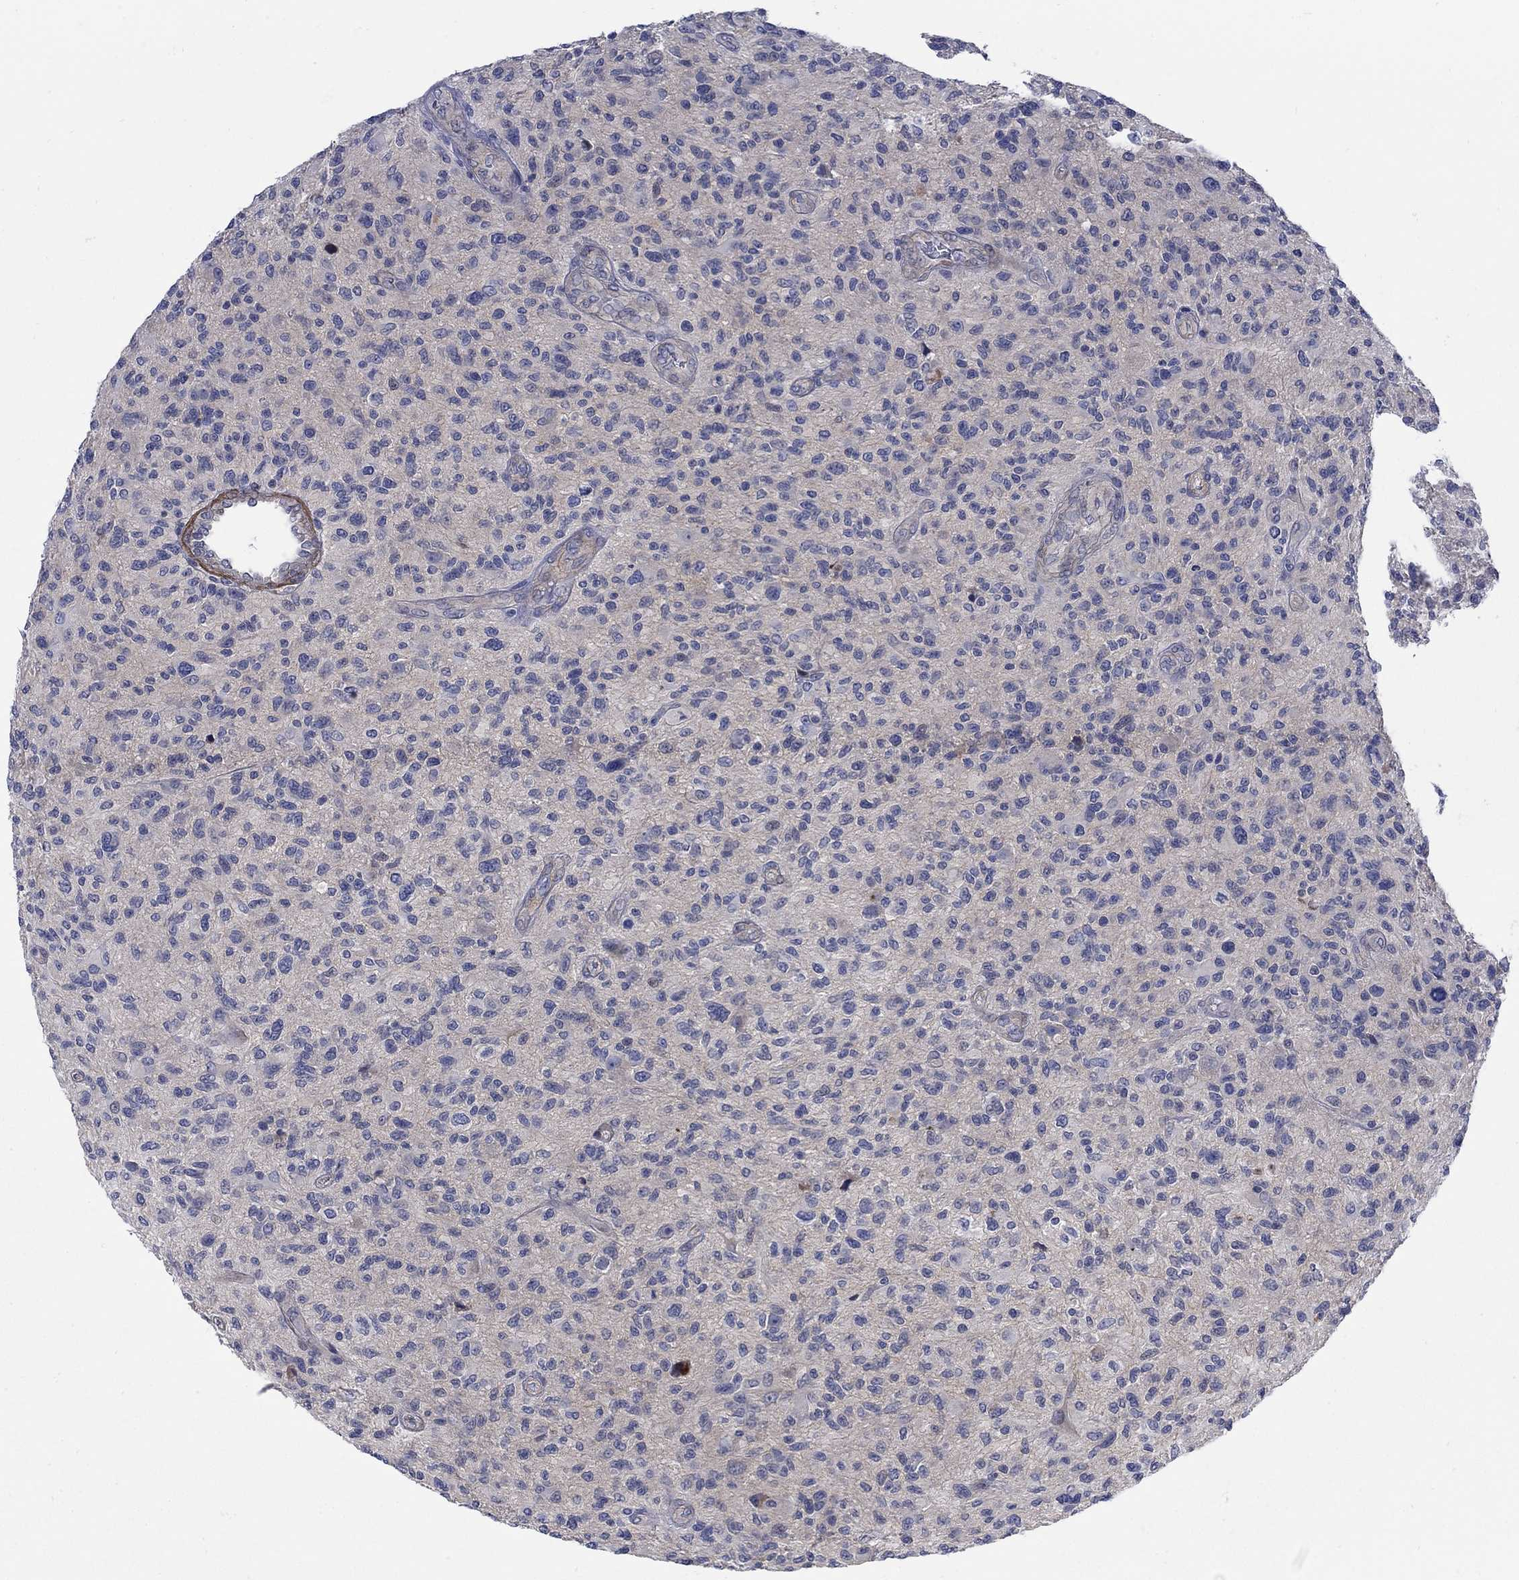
{"staining": {"intensity": "weak", "quantity": "<25%", "location": "cytoplasmic/membranous"}, "tissue": "glioma", "cell_type": "Tumor cells", "image_type": "cancer", "snomed": [{"axis": "morphology", "description": "Glioma, malignant, High grade"}, {"axis": "topography", "description": "Brain"}], "caption": "Tumor cells are negative for protein expression in human glioma. (Brightfield microscopy of DAB IHC at high magnification).", "gene": "SCN7A", "patient": {"sex": "male", "age": 47}}